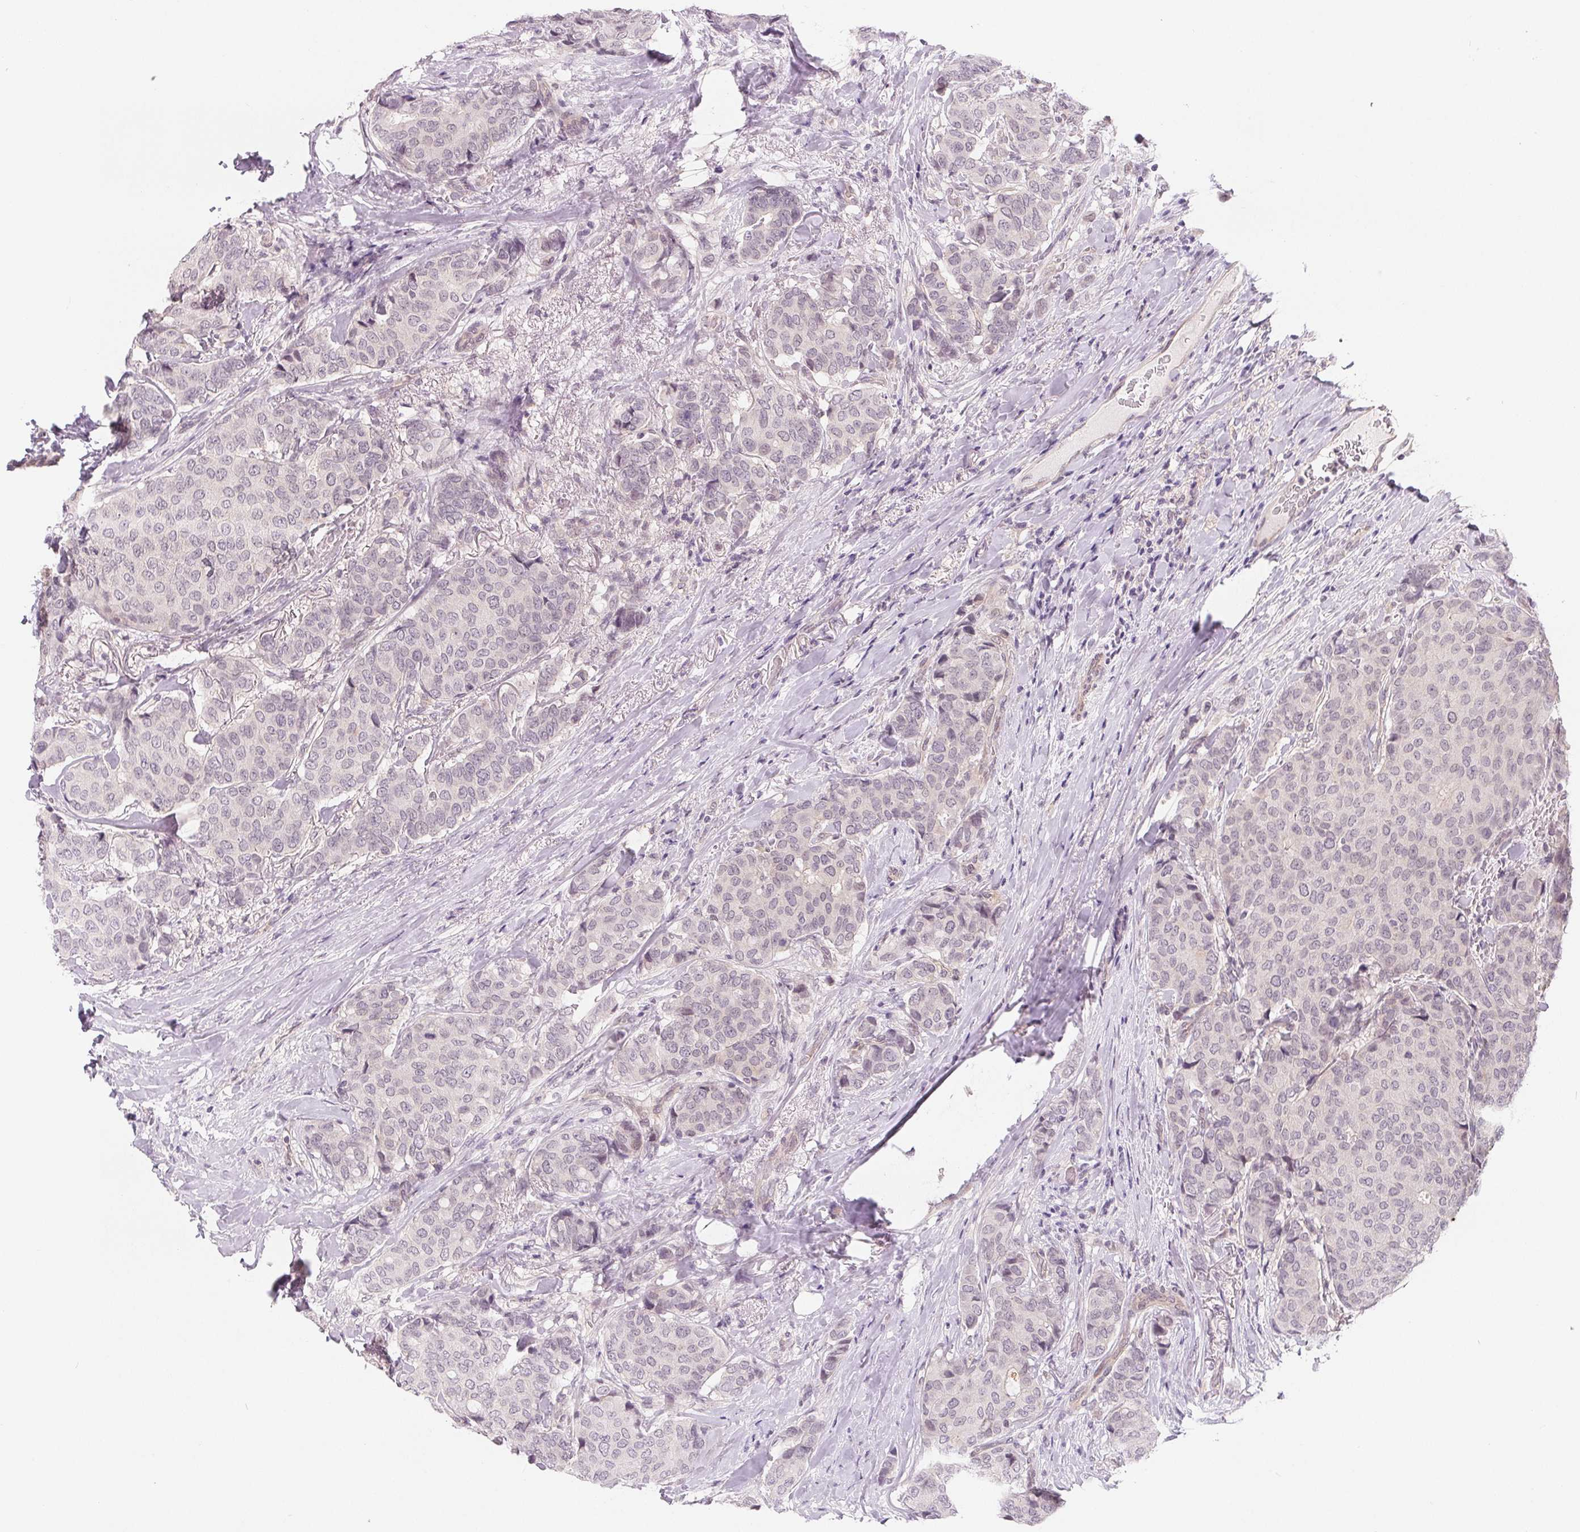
{"staining": {"intensity": "negative", "quantity": "none", "location": "none"}, "tissue": "breast cancer", "cell_type": "Tumor cells", "image_type": "cancer", "snomed": [{"axis": "morphology", "description": "Duct carcinoma"}, {"axis": "topography", "description": "Breast"}], "caption": "Breast invasive ductal carcinoma stained for a protein using IHC displays no expression tumor cells.", "gene": "CFC1", "patient": {"sex": "female", "age": 75}}